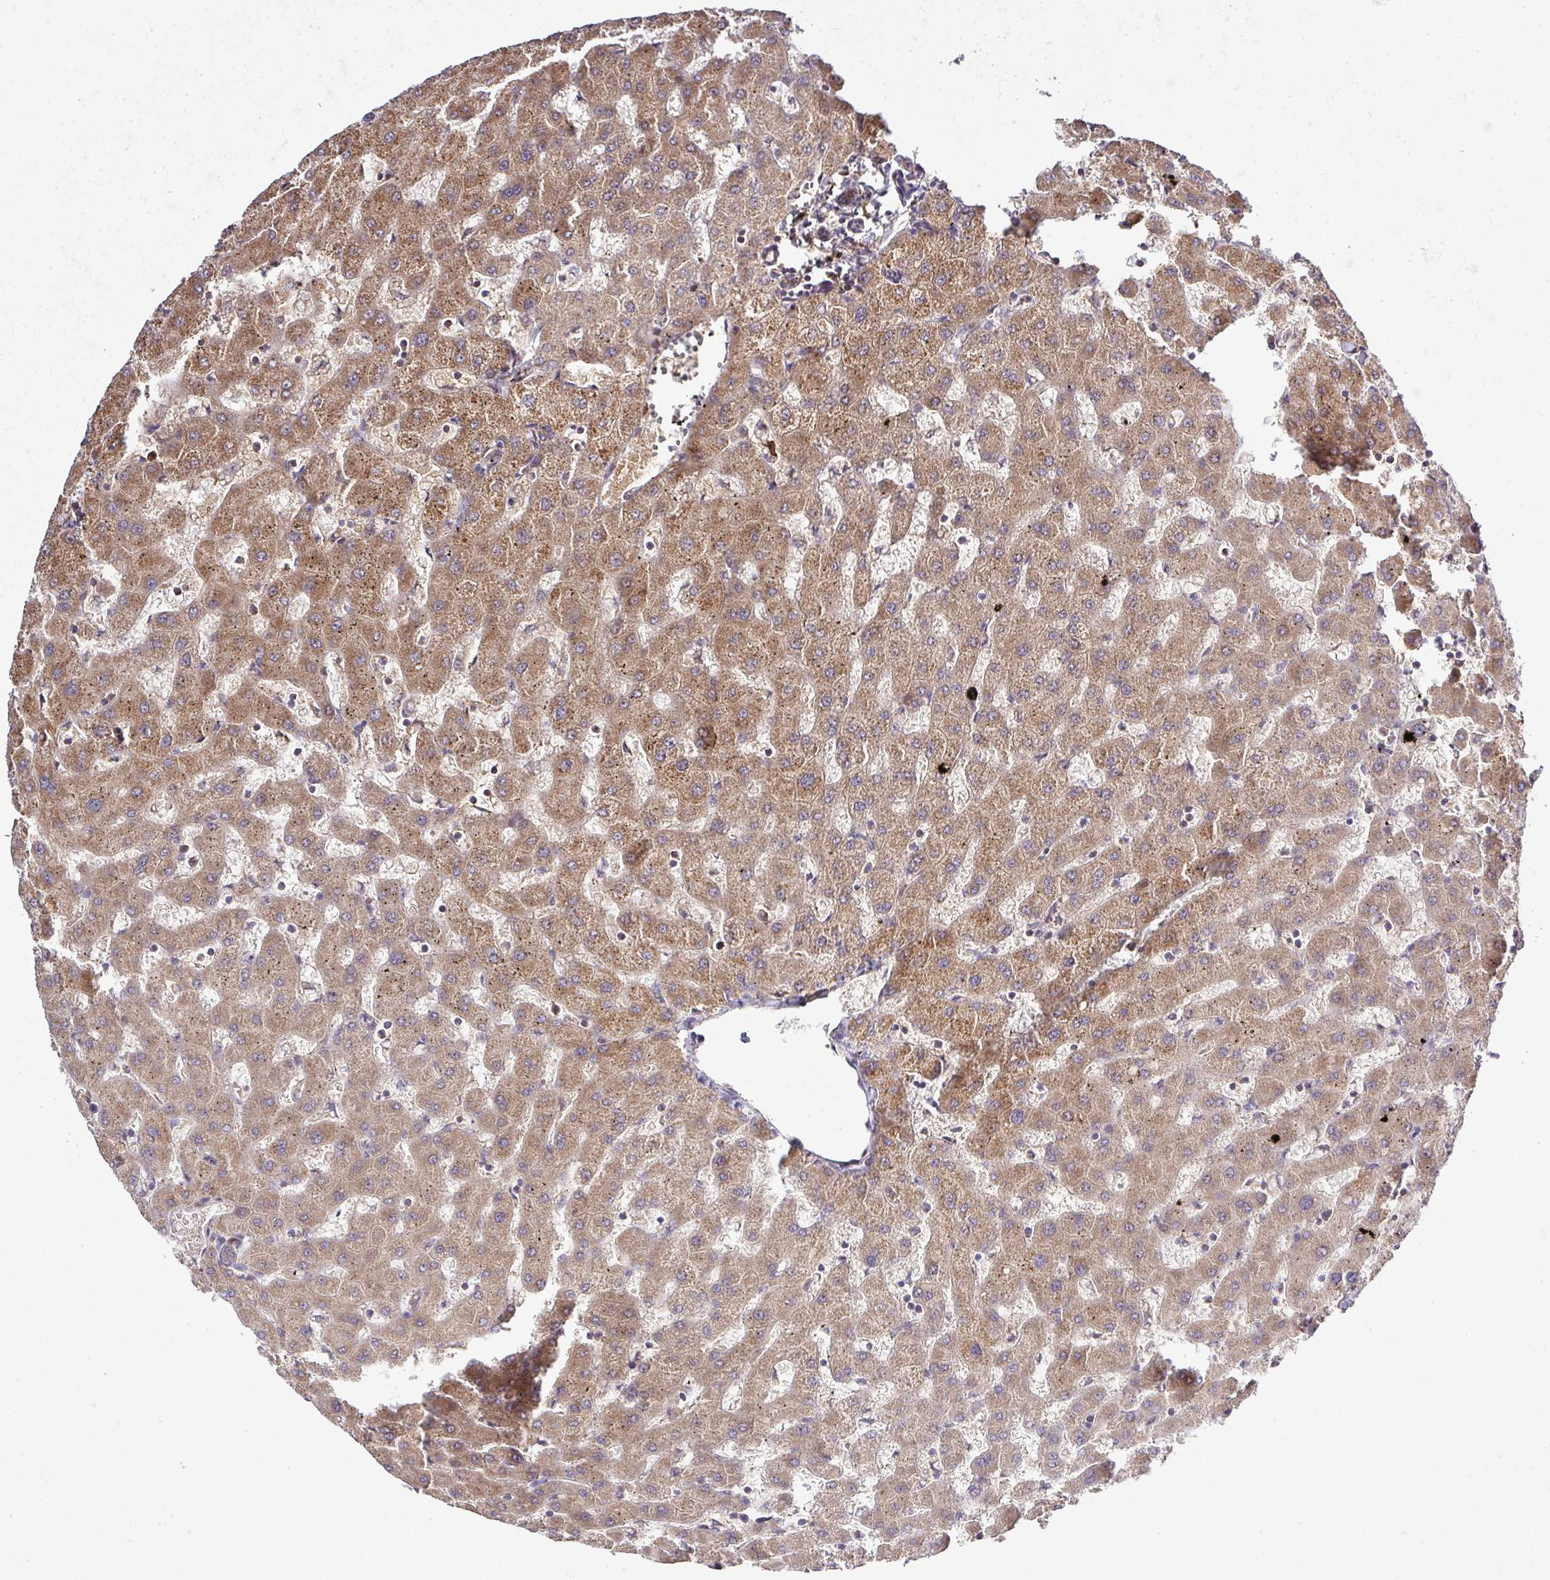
{"staining": {"intensity": "moderate", "quantity": ">75%", "location": "cytoplasmic/membranous"}, "tissue": "liver", "cell_type": "Cholangiocytes", "image_type": "normal", "snomed": [{"axis": "morphology", "description": "Normal tissue, NOS"}, {"axis": "topography", "description": "Liver"}], "caption": "Benign liver reveals moderate cytoplasmic/membranous expression in approximately >75% of cholangiocytes.", "gene": "ARPIN", "patient": {"sex": "female", "age": 63}}